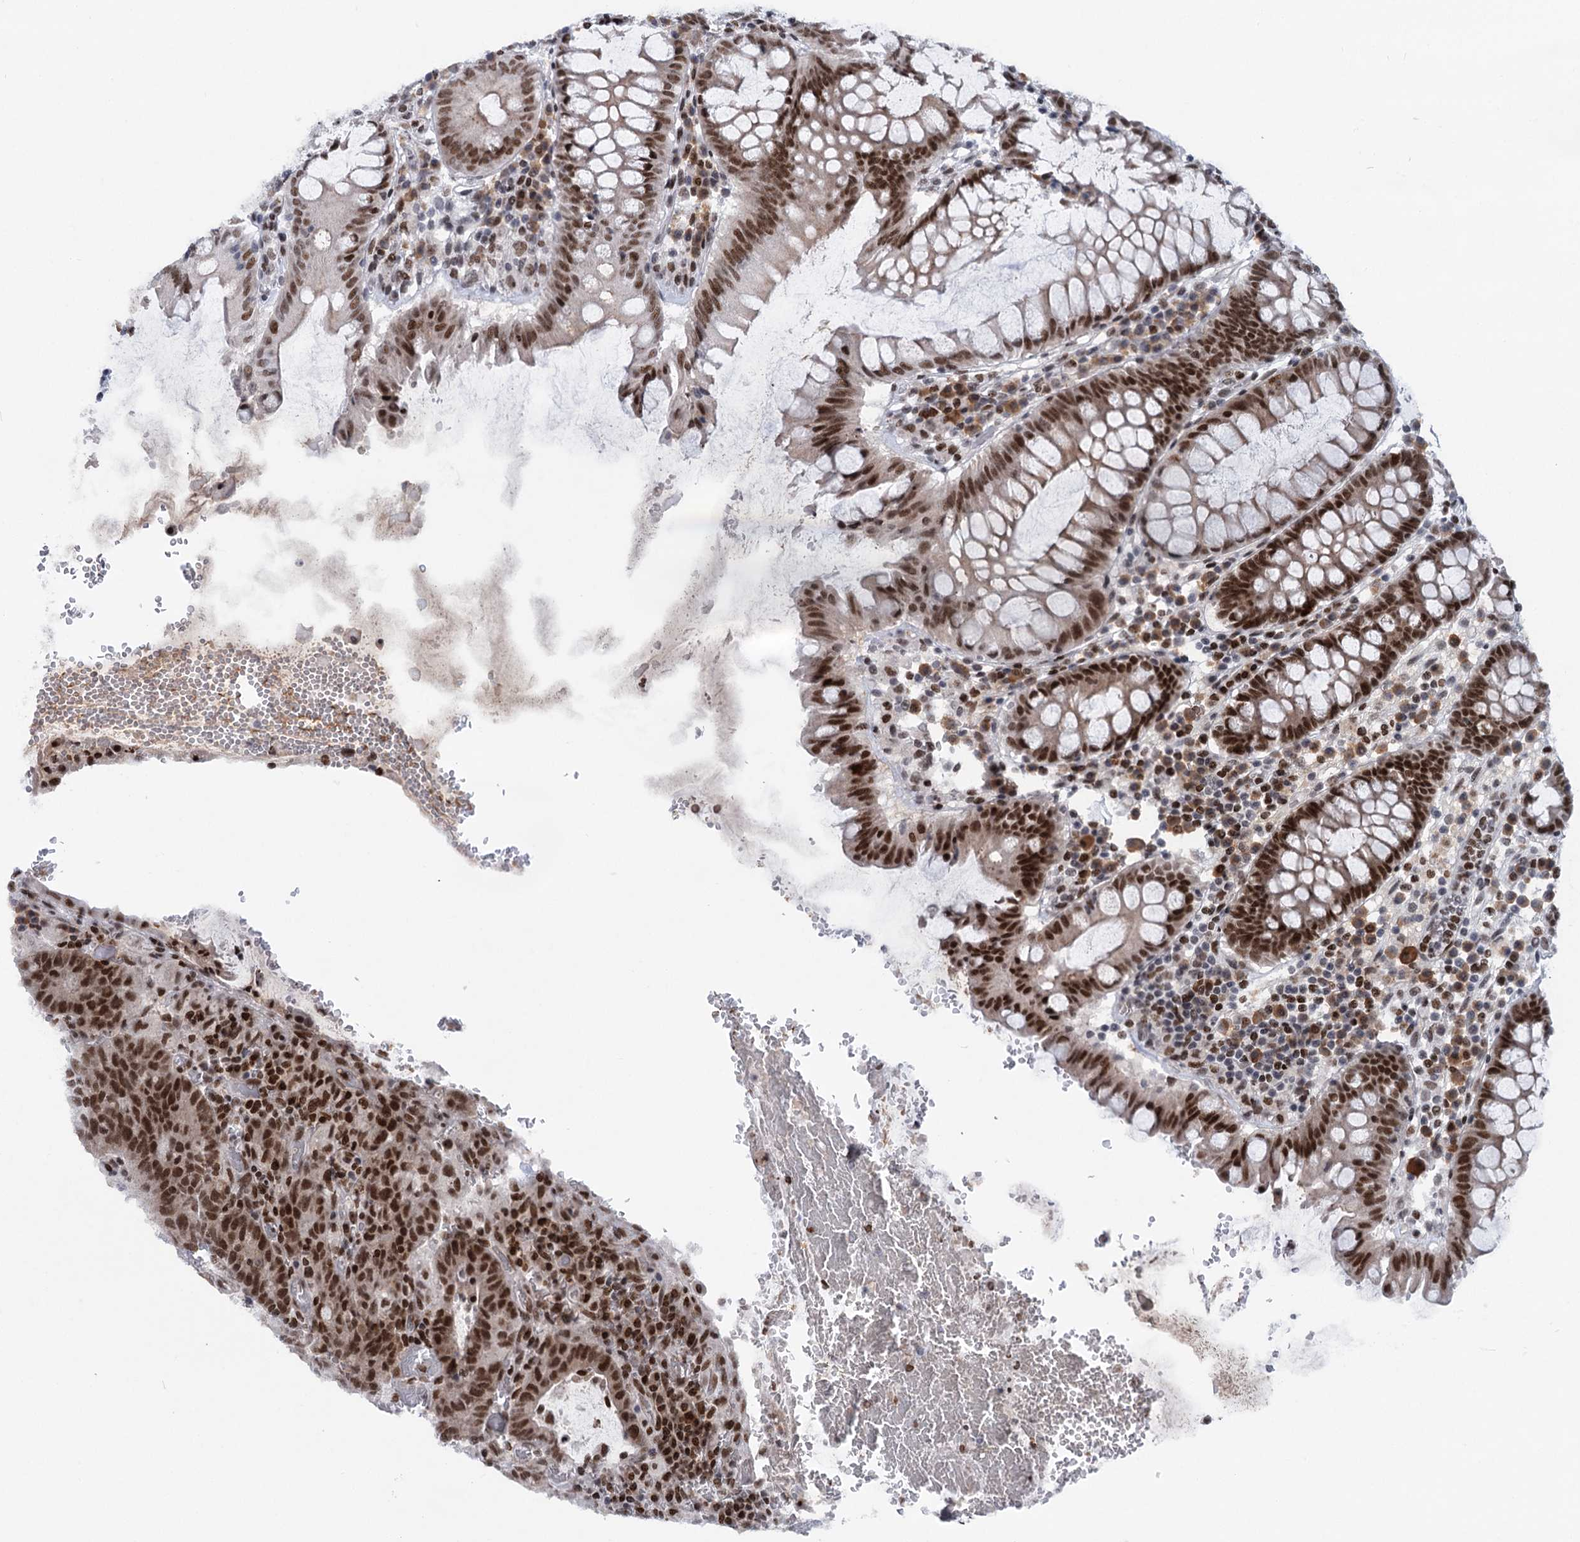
{"staining": {"intensity": "strong", "quantity": ">75%", "location": "nuclear"}, "tissue": "colorectal cancer", "cell_type": "Tumor cells", "image_type": "cancer", "snomed": [{"axis": "morphology", "description": "Normal tissue, NOS"}, {"axis": "morphology", "description": "Adenocarcinoma, NOS"}, {"axis": "topography", "description": "Colon"}], "caption": "This histopathology image displays immunohistochemistry staining of human adenocarcinoma (colorectal), with high strong nuclear staining in about >75% of tumor cells.", "gene": "ZCCHC10", "patient": {"sex": "female", "age": 75}}